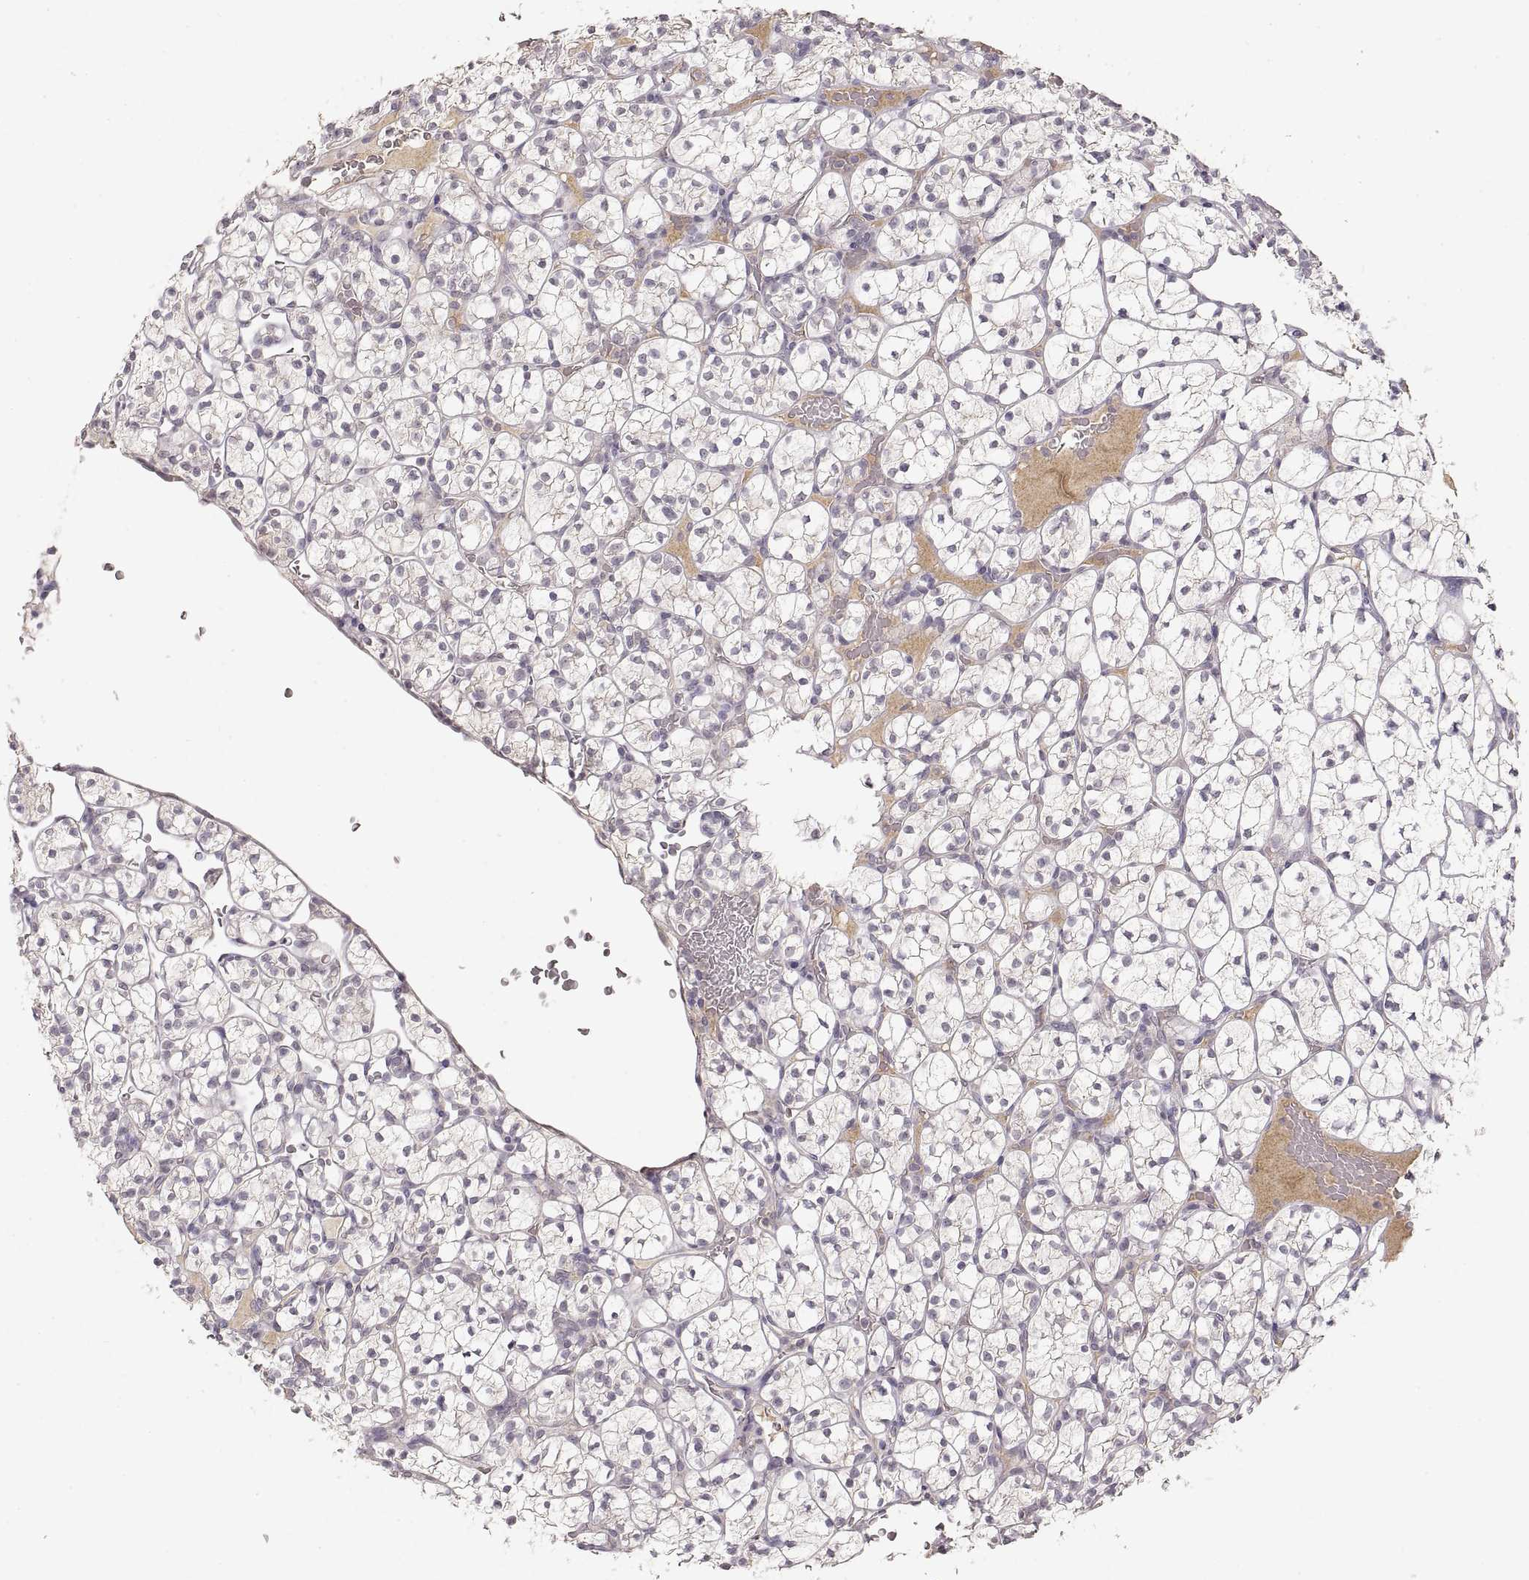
{"staining": {"intensity": "negative", "quantity": "none", "location": "none"}, "tissue": "renal cancer", "cell_type": "Tumor cells", "image_type": "cancer", "snomed": [{"axis": "morphology", "description": "Adenocarcinoma, NOS"}, {"axis": "topography", "description": "Kidney"}], "caption": "This is an immunohistochemistry (IHC) micrograph of human adenocarcinoma (renal). There is no positivity in tumor cells.", "gene": "LAMC2", "patient": {"sex": "female", "age": 89}}